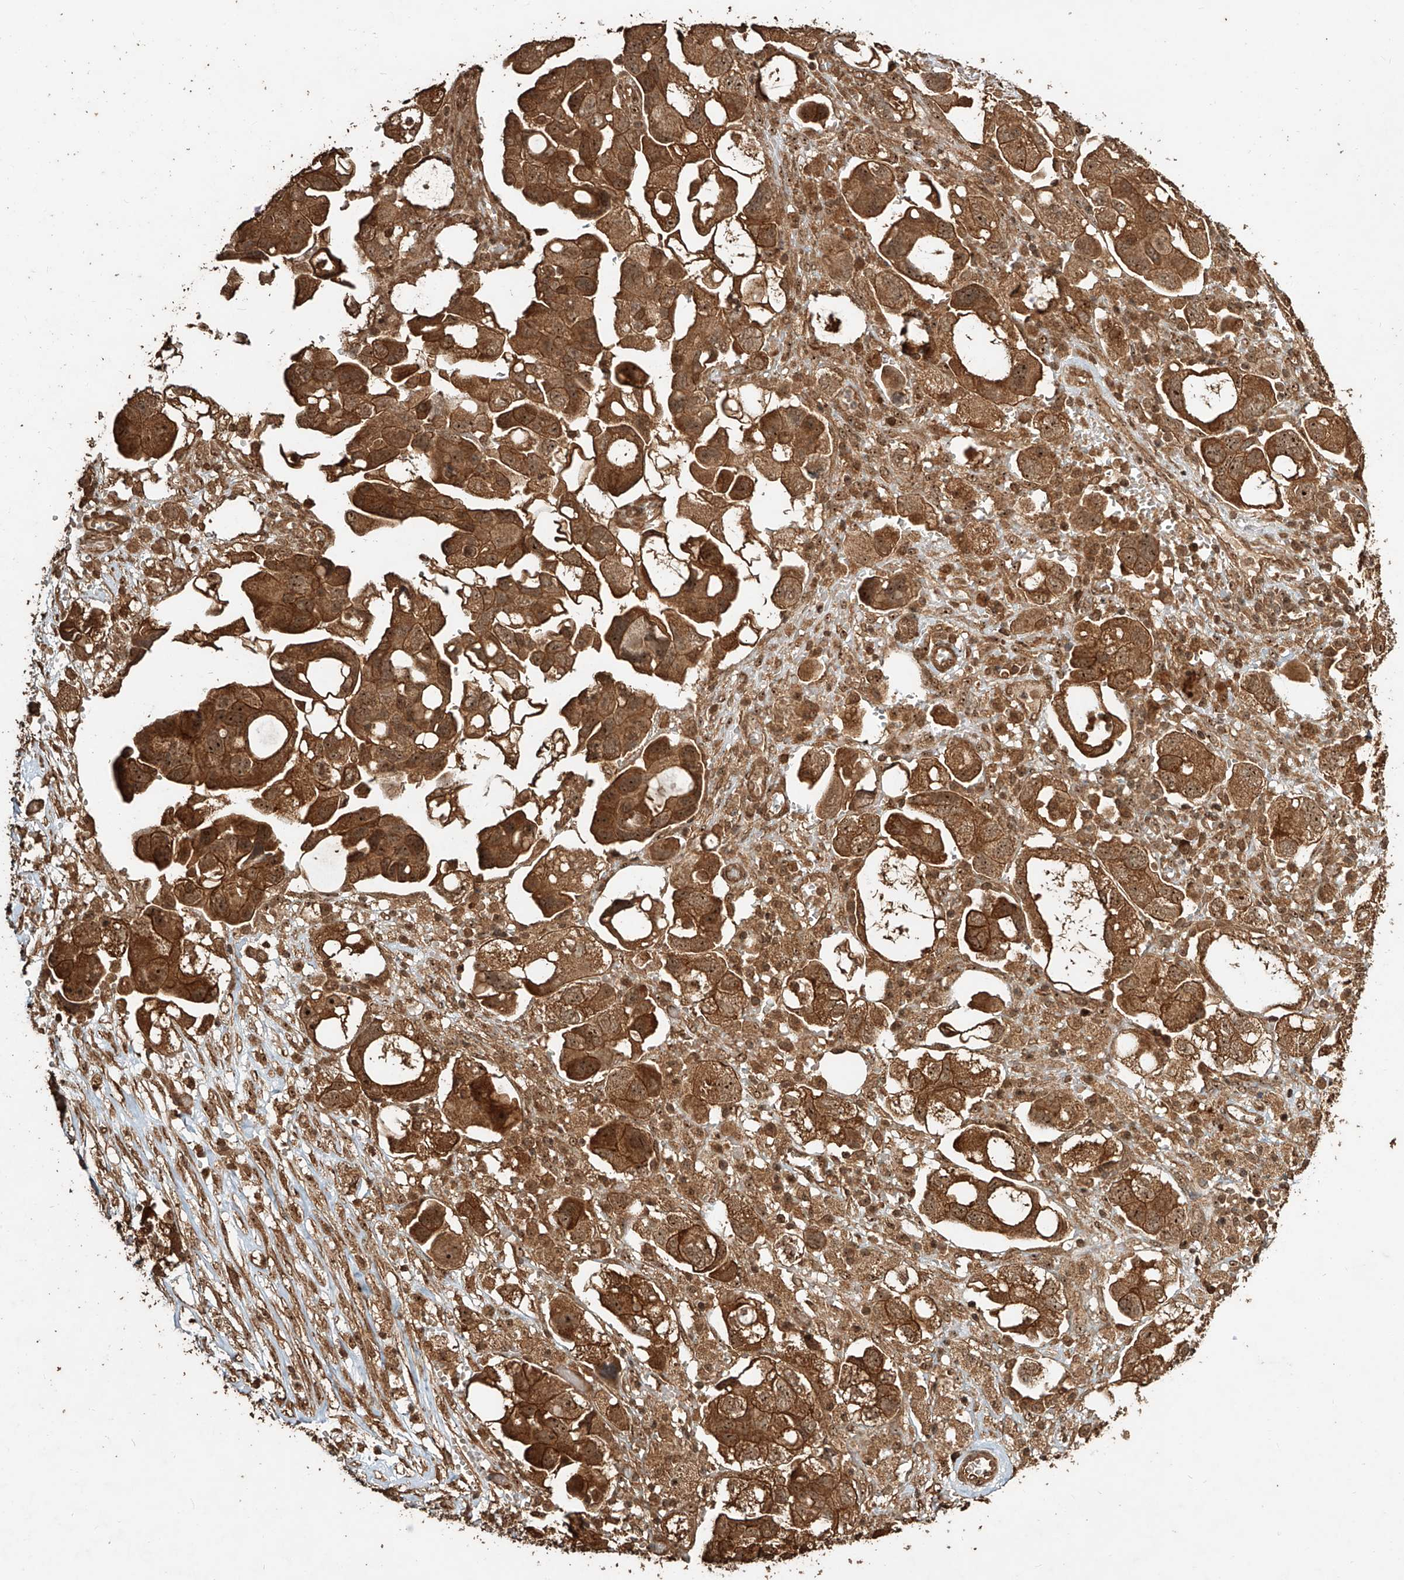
{"staining": {"intensity": "strong", "quantity": ">75%", "location": "cytoplasmic/membranous,nuclear"}, "tissue": "ovarian cancer", "cell_type": "Tumor cells", "image_type": "cancer", "snomed": [{"axis": "morphology", "description": "Carcinoma, NOS"}, {"axis": "morphology", "description": "Cystadenocarcinoma, serous, NOS"}, {"axis": "topography", "description": "Ovary"}], "caption": "Immunohistochemical staining of human ovarian cancer demonstrates high levels of strong cytoplasmic/membranous and nuclear staining in about >75% of tumor cells.", "gene": "ZNF660", "patient": {"sex": "female", "age": 69}}